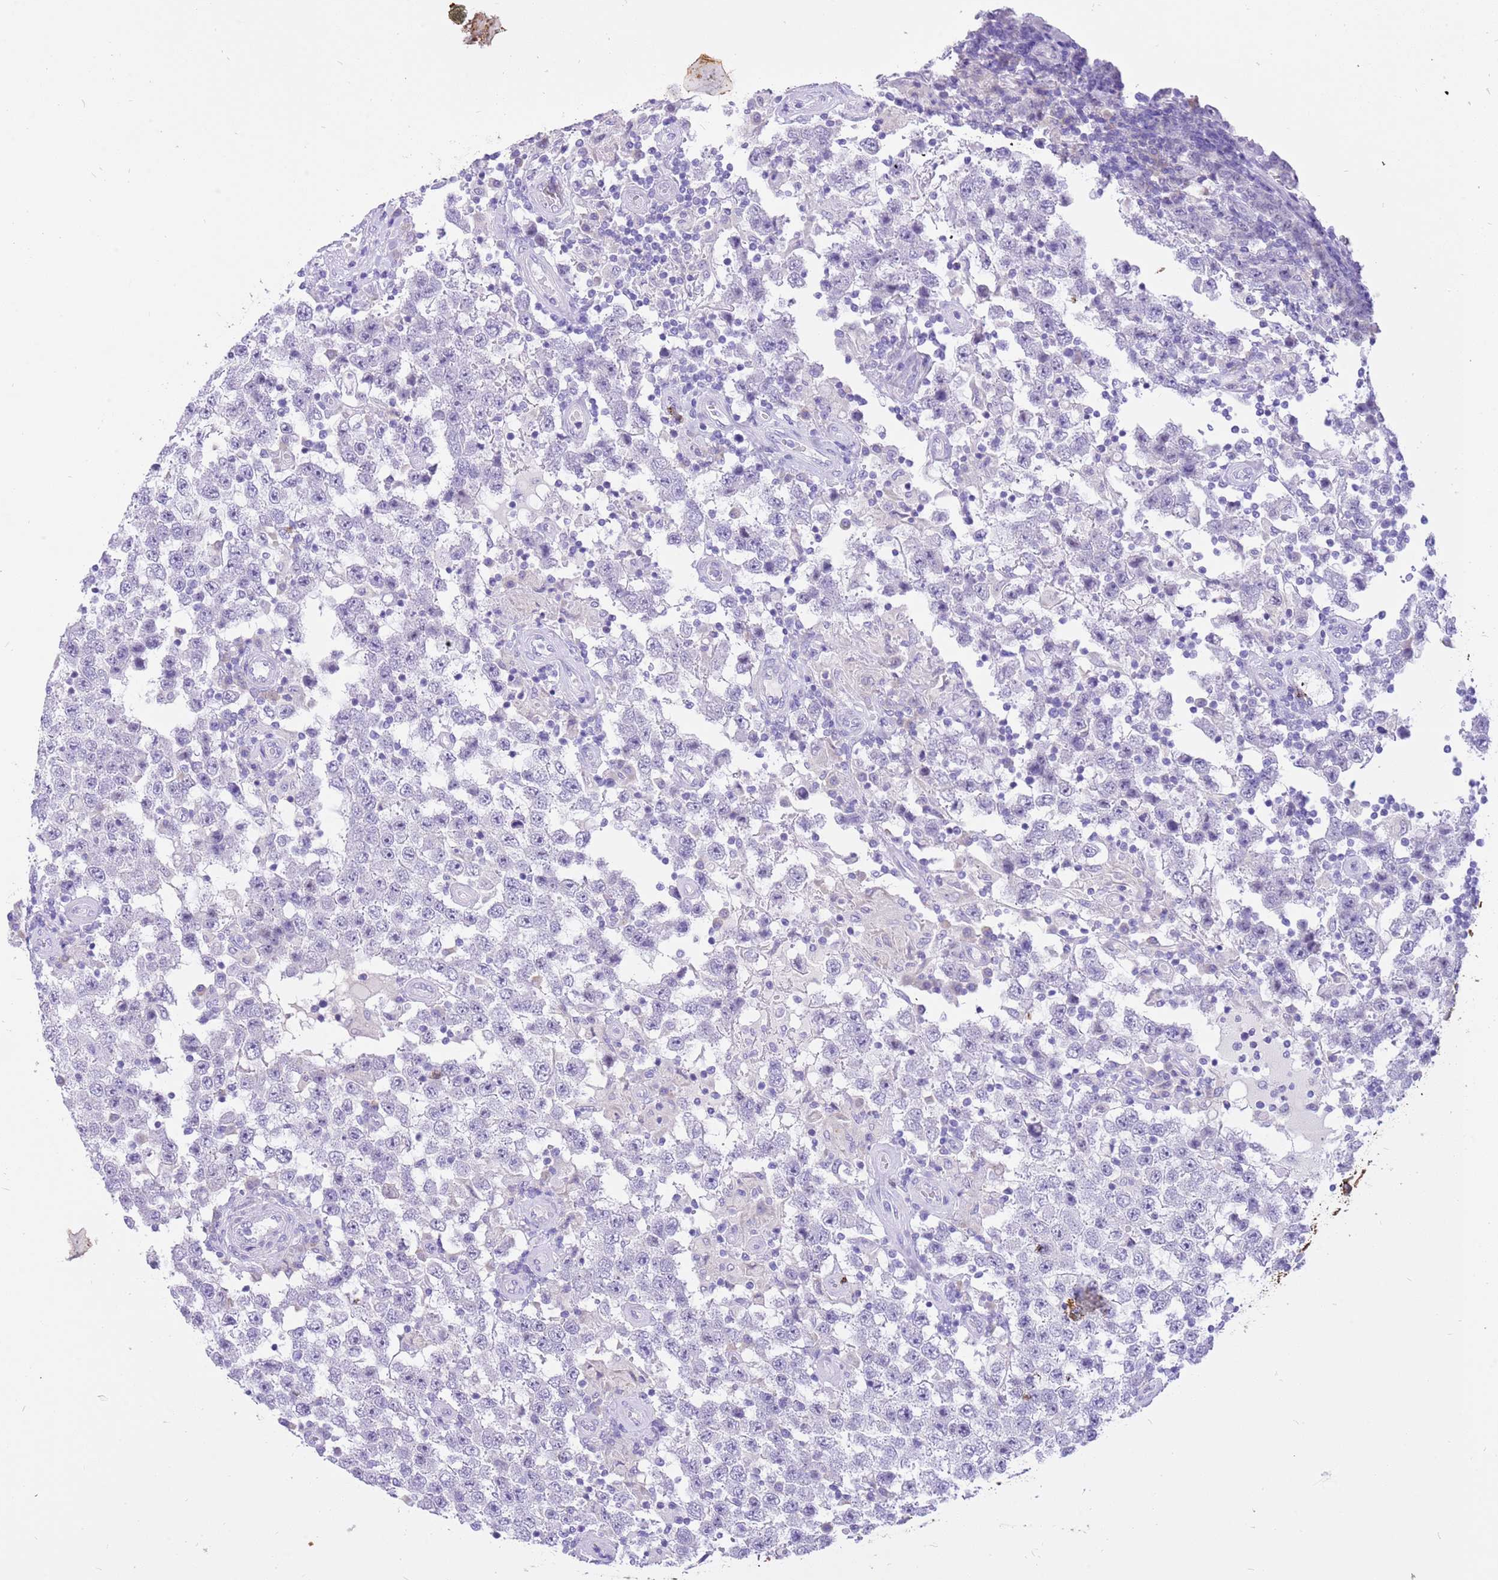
{"staining": {"intensity": "negative", "quantity": "none", "location": "none"}, "tissue": "testis cancer", "cell_type": "Tumor cells", "image_type": "cancer", "snomed": [{"axis": "morphology", "description": "Normal tissue, NOS"}, {"axis": "morphology", "description": "Urothelial carcinoma, High grade"}, {"axis": "morphology", "description": "Seminoma, NOS"}, {"axis": "morphology", "description": "Carcinoma, Embryonal, NOS"}, {"axis": "topography", "description": "Urinary bladder"}, {"axis": "topography", "description": "Testis"}], "caption": "Immunohistochemical staining of human testis cancer shows no significant expression in tumor cells. Brightfield microscopy of immunohistochemistry stained with DAB (brown) and hematoxylin (blue), captured at high magnification.", "gene": "R3HDM4", "patient": {"sex": "male", "age": 41}}